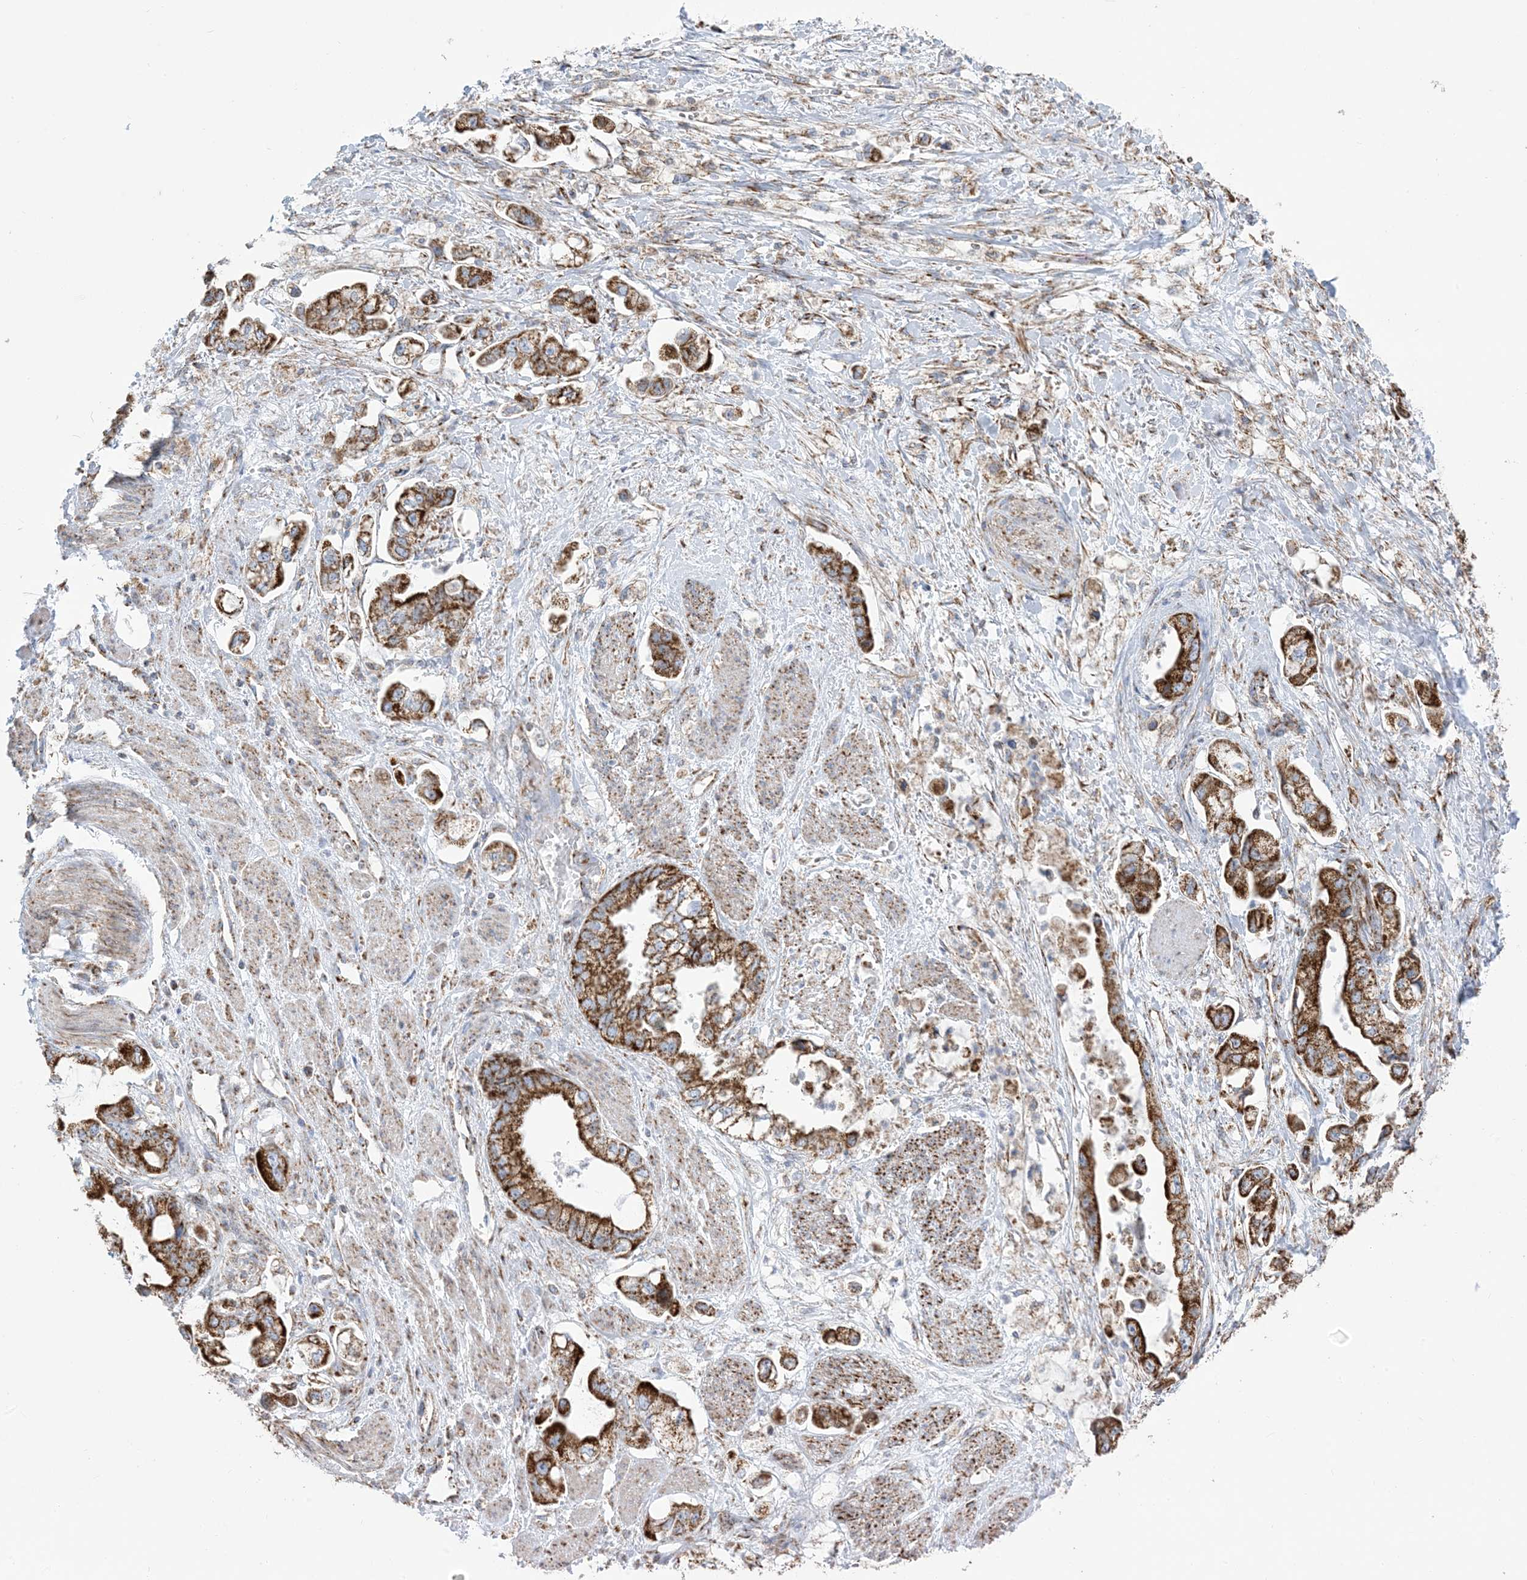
{"staining": {"intensity": "strong", "quantity": ">75%", "location": "cytoplasmic/membranous"}, "tissue": "stomach cancer", "cell_type": "Tumor cells", "image_type": "cancer", "snomed": [{"axis": "morphology", "description": "Adenocarcinoma, NOS"}, {"axis": "topography", "description": "Stomach"}], "caption": "IHC staining of adenocarcinoma (stomach), which demonstrates high levels of strong cytoplasmic/membranous staining in approximately >75% of tumor cells indicating strong cytoplasmic/membranous protein expression. The staining was performed using DAB (3,3'-diaminobenzidine) (brown) for protein detection and nuclei were counterstained in hematoxylin (blue).", "gene": "SAMM50", "patient": {"sex": "male", "age": 62}}